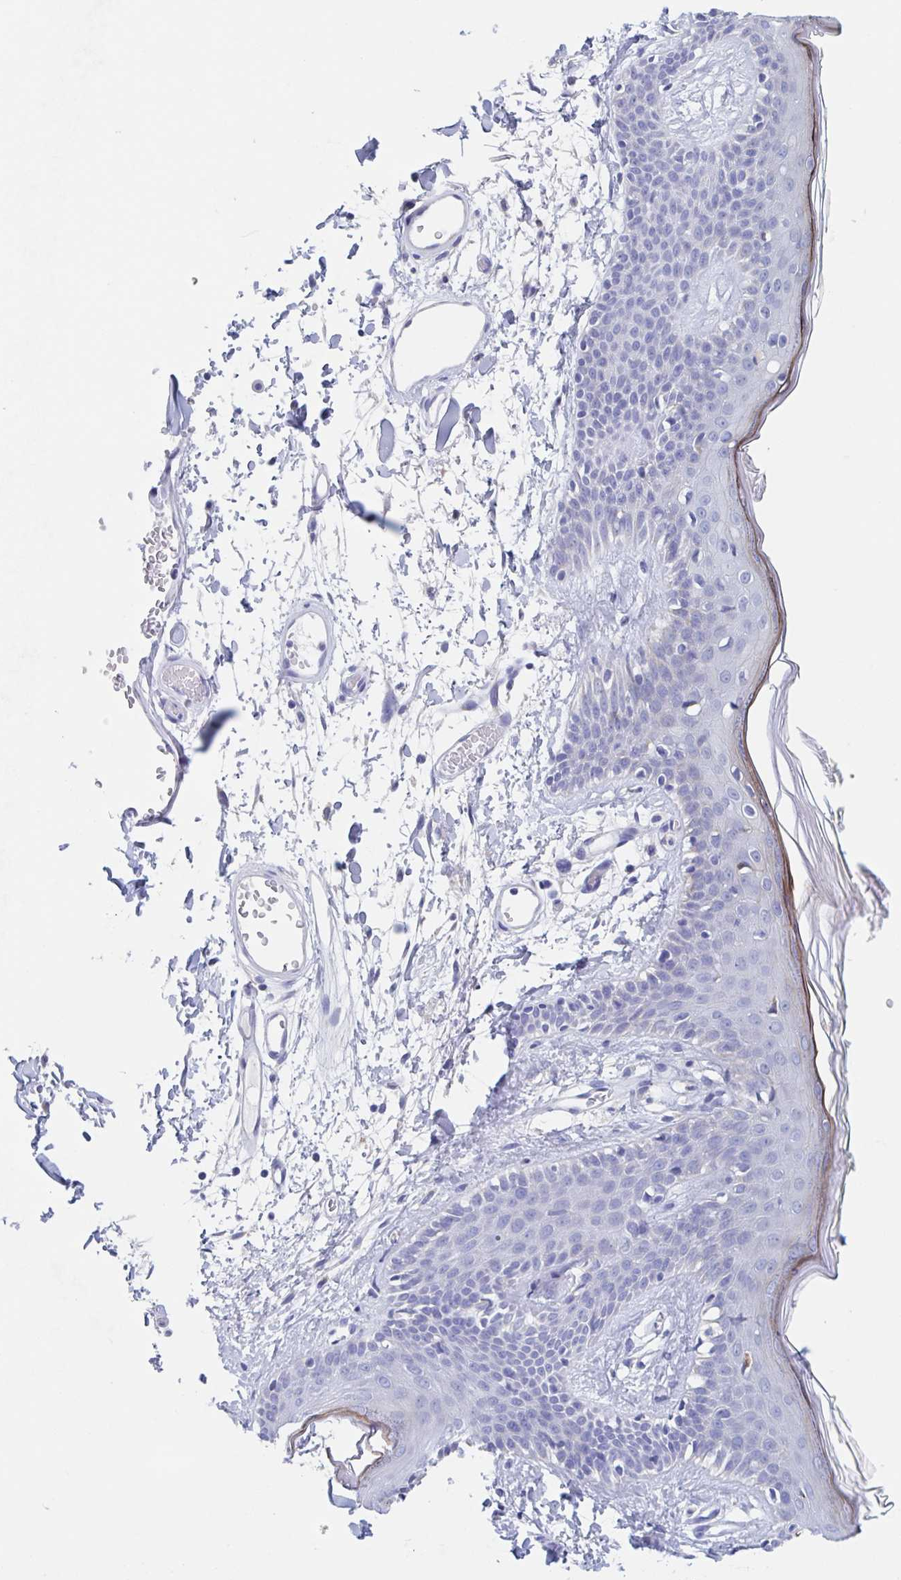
{"staining": {"intensity": "negative", "quantity": "none", "location": "none"}, "tissue": "skin", "cell_type": "Fibroblasts", "image_type": "normal", "snomed": [{"axis": "morphology", "description": "Normal tissue, NOS"}, {"axis": "topography", "description": "Skin"}], "caption": "The image exhibits no staining of fibroblasts in benign skin. (DAB immunohistochemistry with hematoxylin counter stain).", "gene": "DMBT1", "patient": {"sex": "male", "age": 79}}